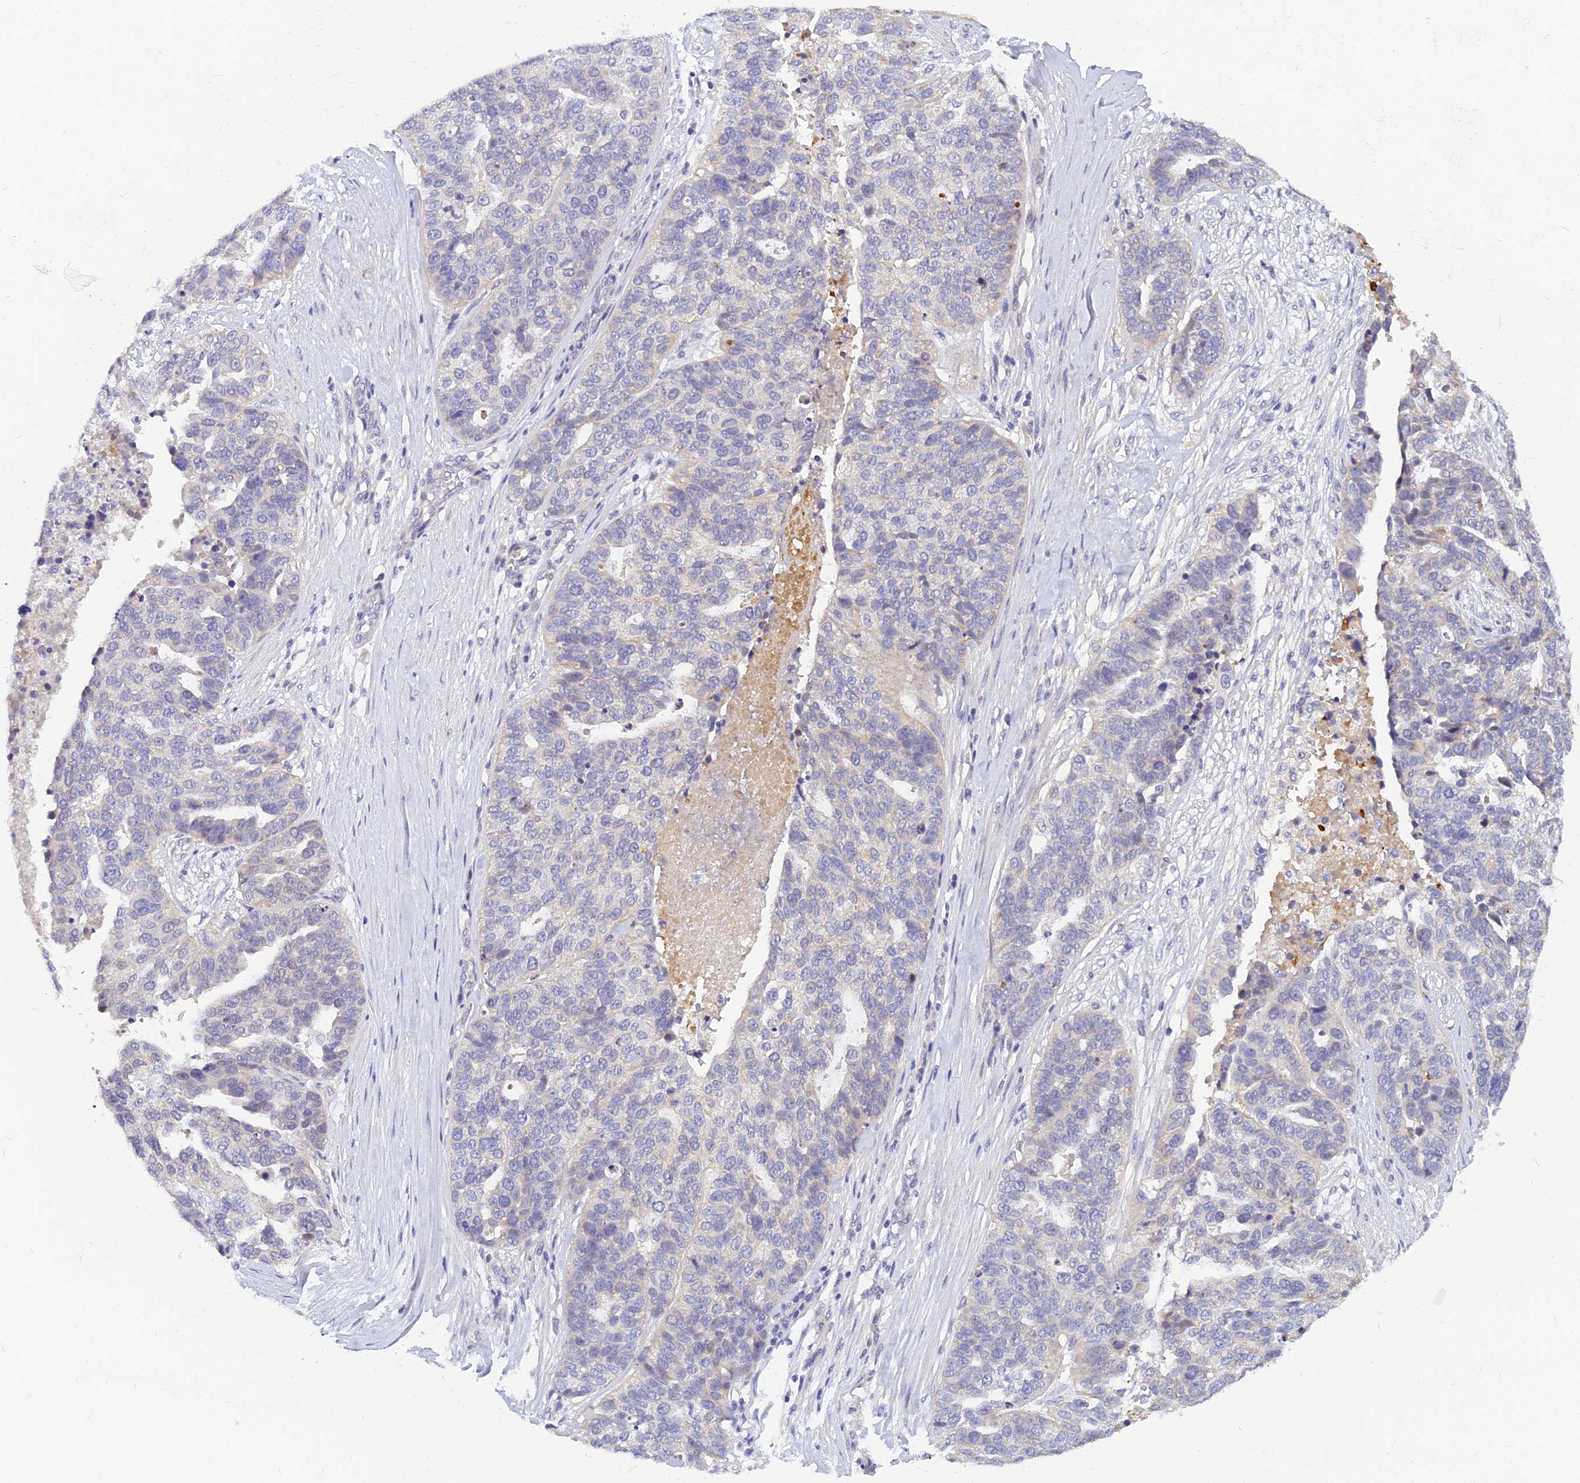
{"staining": {"intensity": "negative", "quantity": "none", "location": "none"}, "tissue": "ovarian cancer", "cell_type": "Tumor cells", "image_type": "cancer", "snomed": [{"axis": "morphology", "description": "Cystadenocarcinoma, serous, NOS"}, {"axis": "topography", "description": "Ovary"}], "caption": "There is no significant staining in tumor cells of ovarian cancer (serous cystadenocarcinoma). (DAB IHC visualized using brightfield microscopy, high magnification).", "gene": "ANKS4B", "patient": {"sex": "female", "age": 59}}